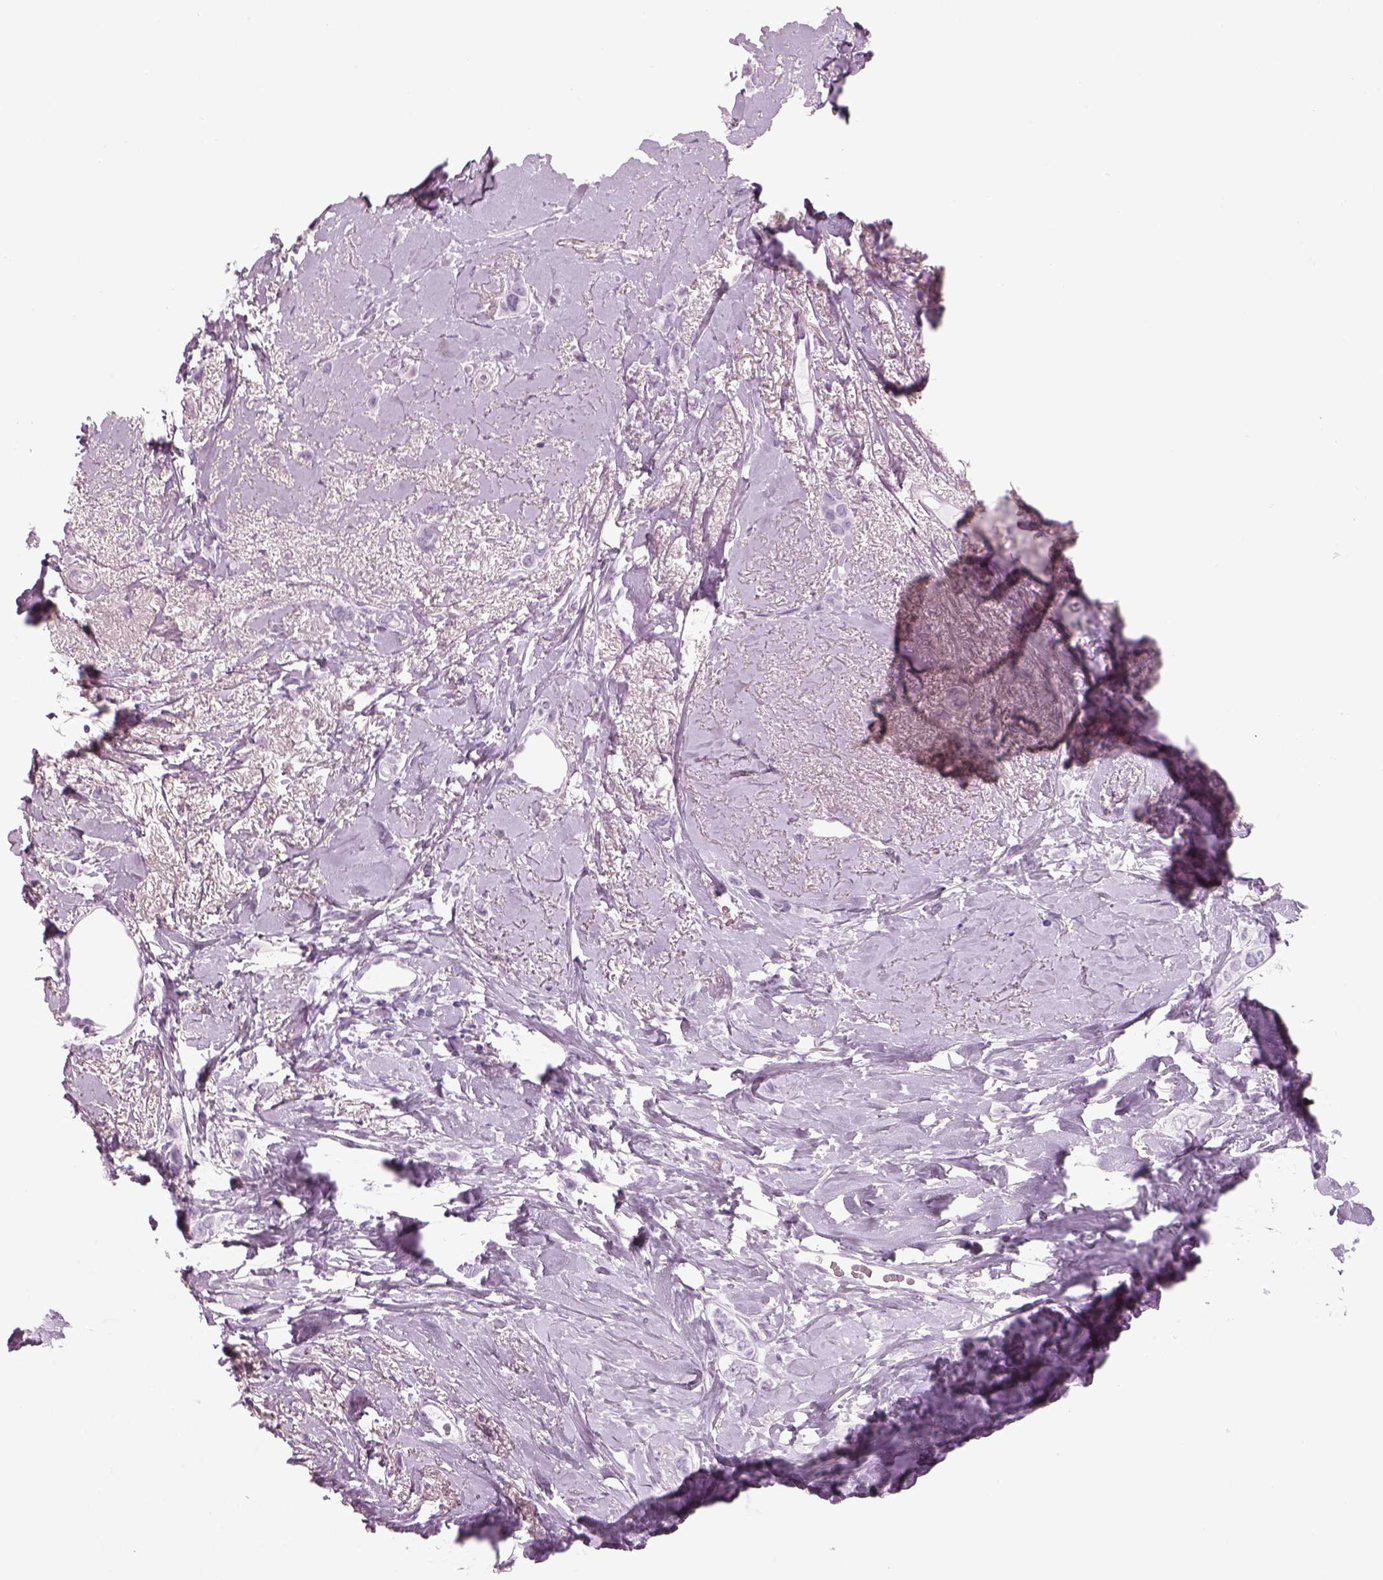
{"staining": {"intensity": "negative", "quantity": "none", "location": "none"}, "tissue": "breast cancer", "cell_type": "Tumor cells", "image_type": "cancer", "snomed": [{"axis": "morphology", "description": "Lobular carcinoma"}, {"axis": "topography", "description": "Breast"}], "caption": "Immunohistochemical staining of human breast lobular carcinoma reveals no significant positivity in tumor cells.", "gene": "SAG", "patient": {"sex": "female", "age": 66}}